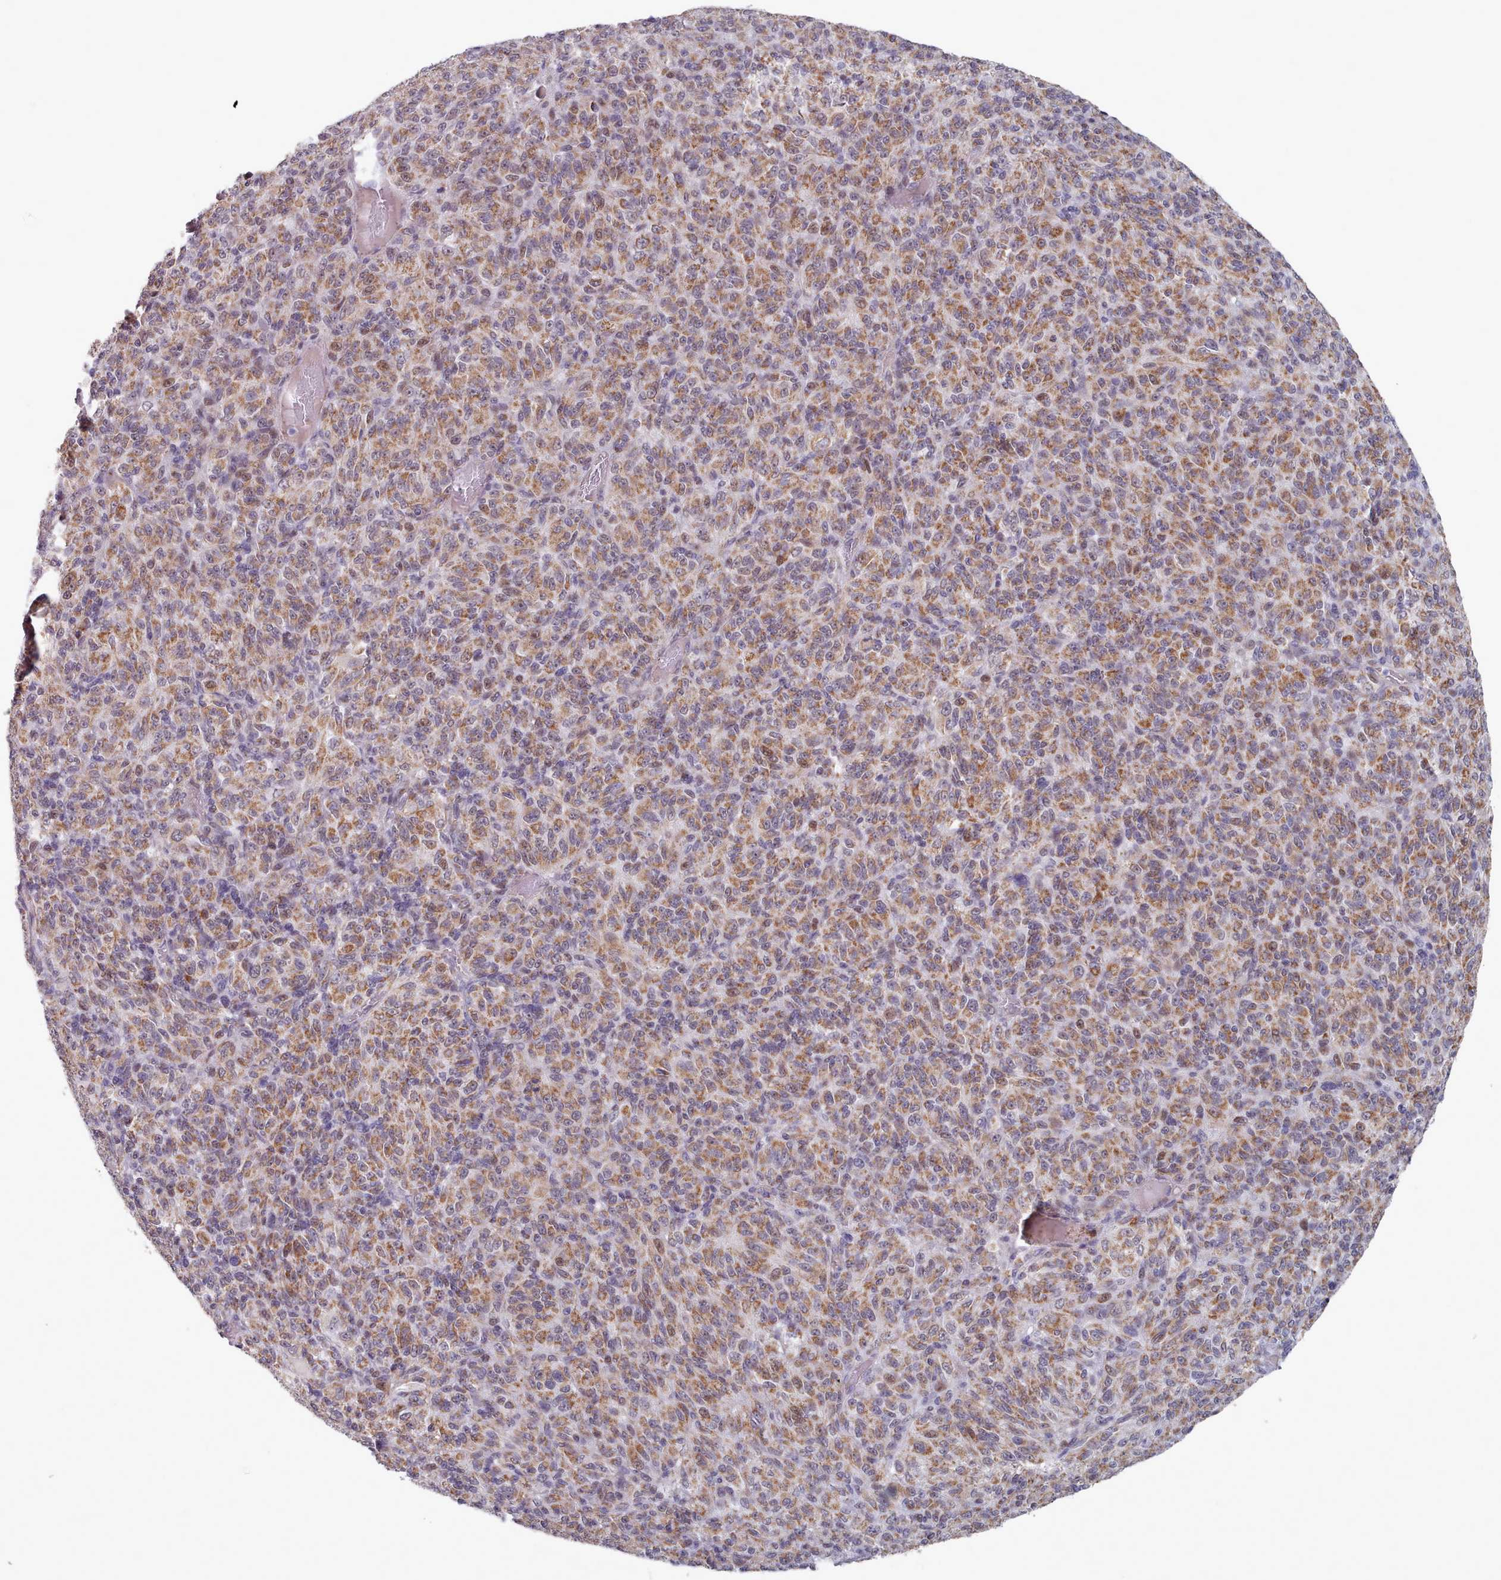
{"staining": {"intensity": "moderate", "quantity": ">75%", "location": "cytoplasmic/membranous"}, "tissue": "melanoma", "cell_type": "Tumor cells", "image_type": "cancer", "snomed": [{"axis": "morphology", "description": "Malignant melanoma, Metastatic site"}, {"axis": "topography", "description": "Brain"}], "caption": "The immunohistochemical stain shows moderate cytoplasmic/membranous staining in tumor cells of malignant melanoma (metastatic site) tissue.", "gene": "TRARG1", "patient": {"sex": "female", "age": 56}}